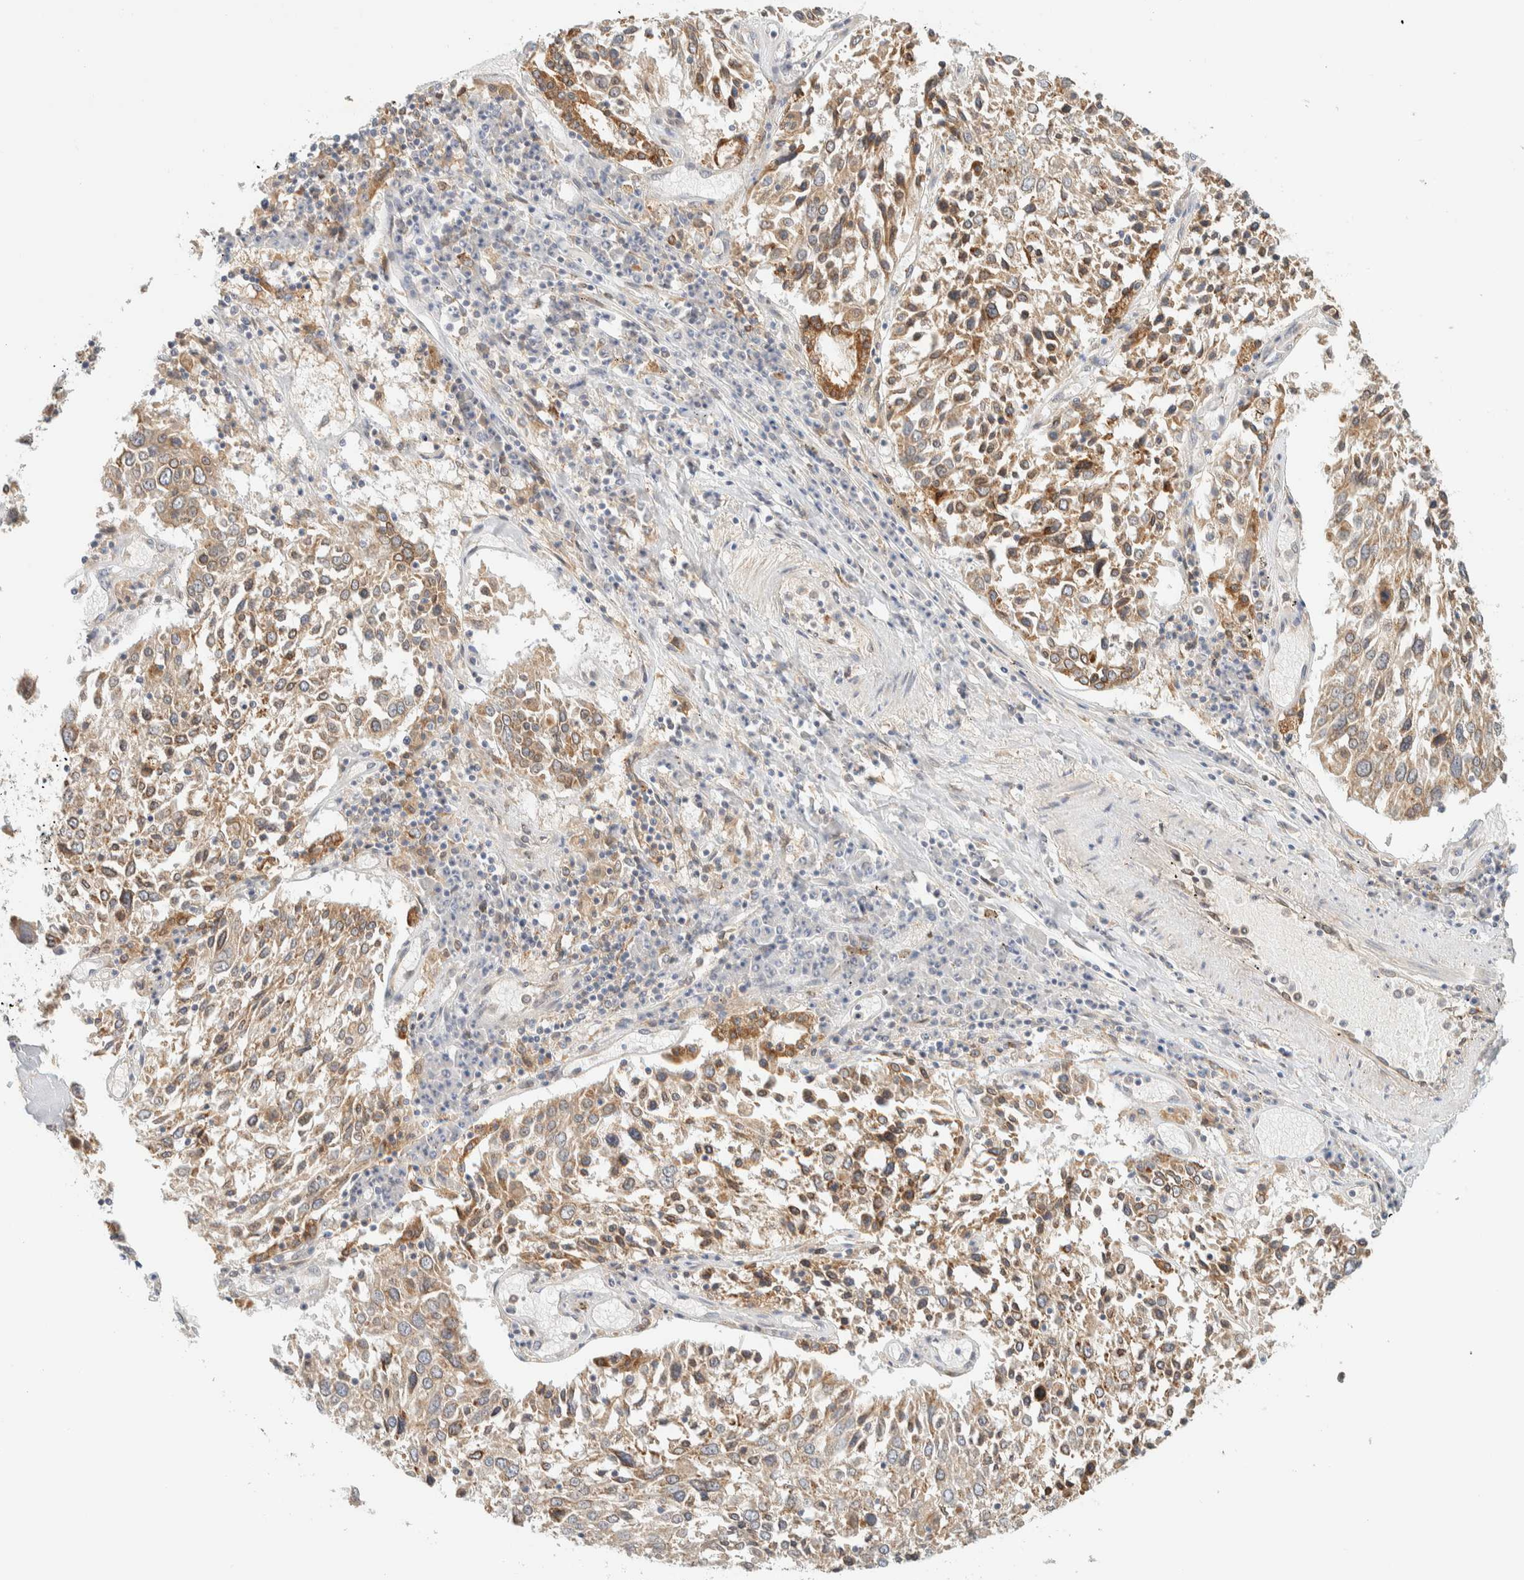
{"staining": {"intensity": "moderate", "quantity": ">75%", "location": "cytoplasmic/membranous"}, "tissue": "lung cancer", "cell_type": "Tumor cells", "image_type": "cancer", "snomed": [{"axis": "morphology", "description": "Squamous cell carcinoma, NOS"}, {"axis": "topography", "description": "Lung"}], "caption": "Lung squamous cell carcinoma stained with a protein marker demonstrates moderate staining in tumor cells.", "gene": "NT5C", "patient": {"sex": "male", "age": 65}}